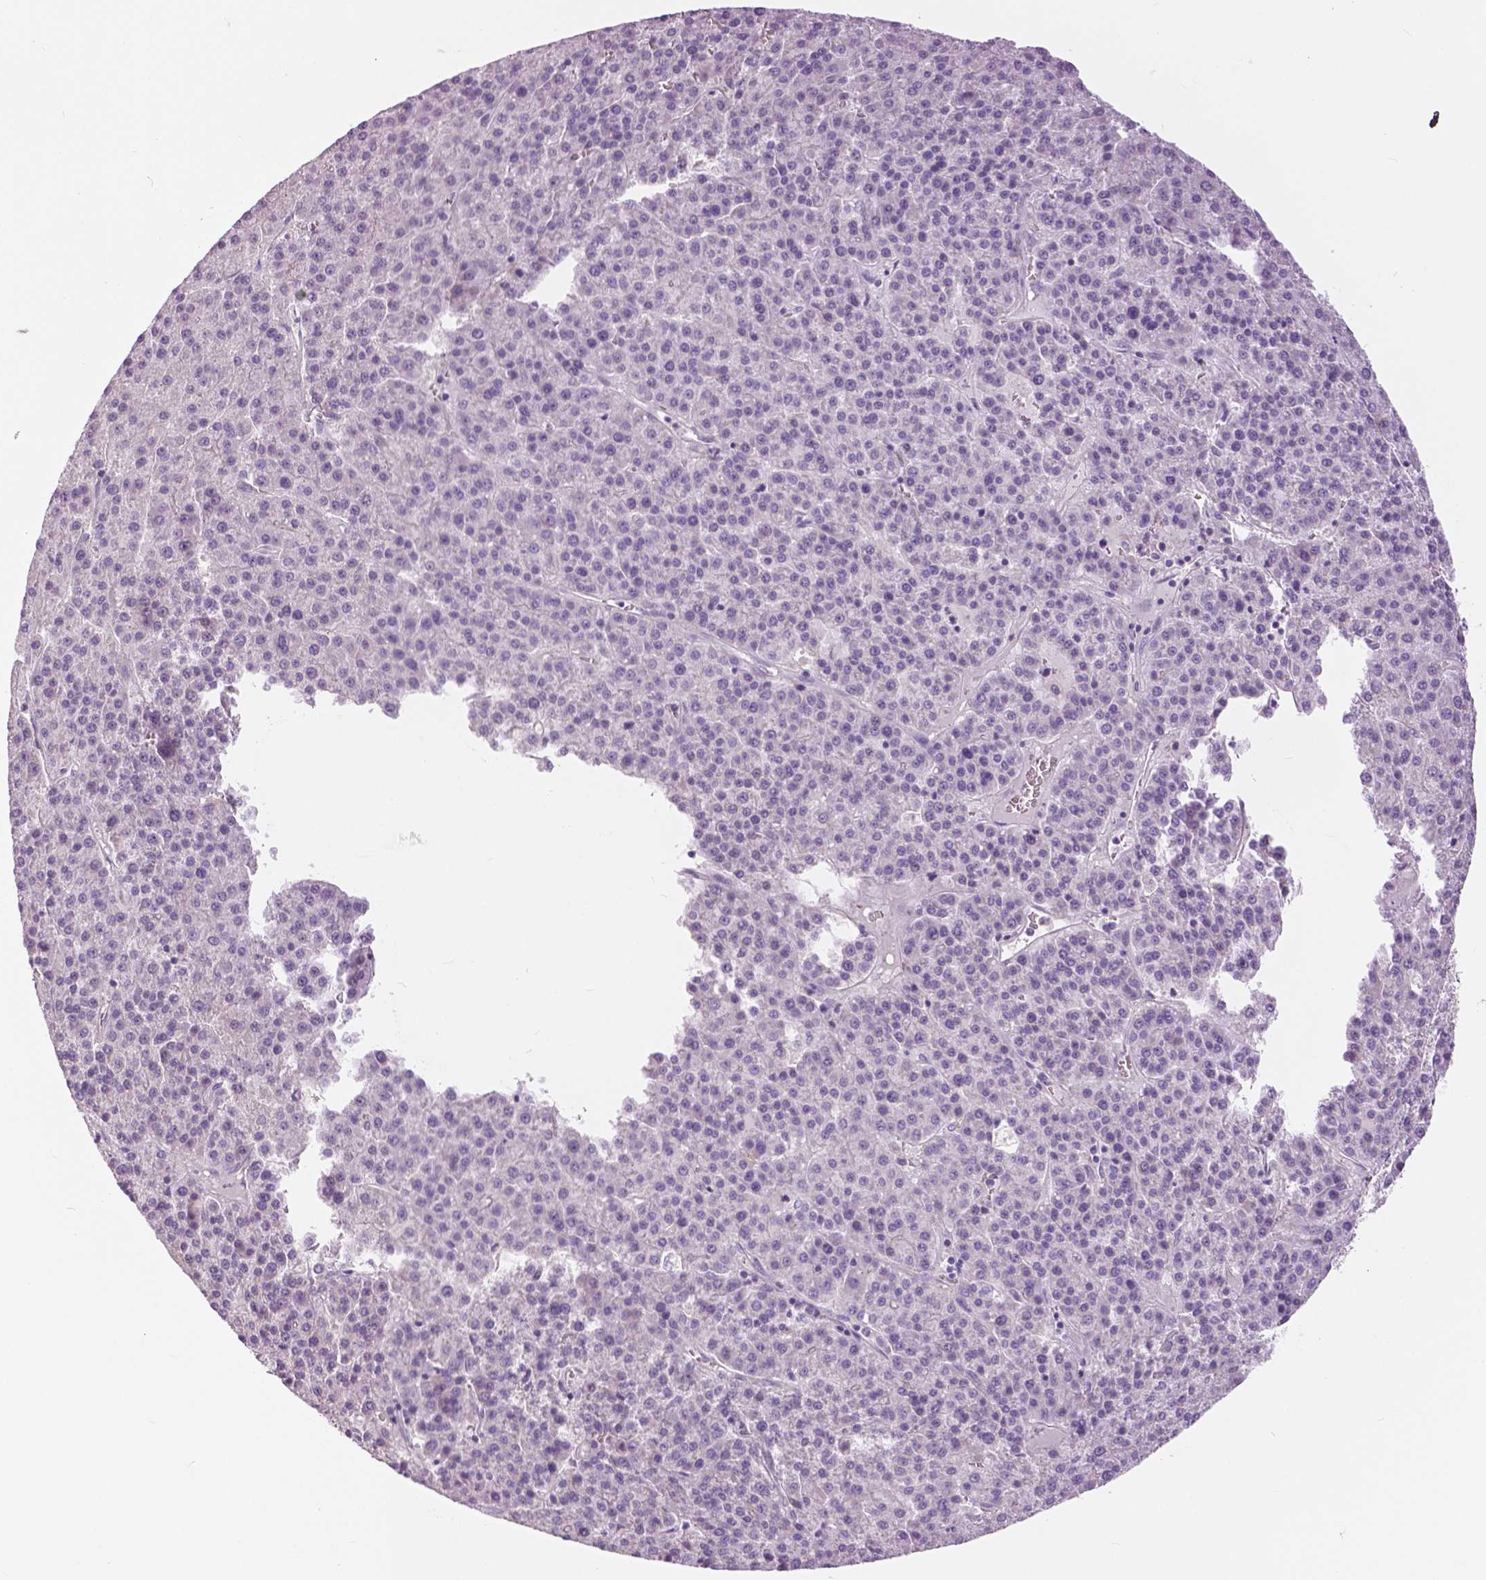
{"staining": {"intensity": "negative", "quantity": "none", "location": "none"}, "tissue": "liver cancer", "cell_type": "Tumor cells", "image_type": "cancer", "snomed": [{"axis": "morphology", "description": "Carcinoma, Hepatocellular, NOS"}, {"axis": "topography", "description": "Liver"}], "caption": "Tumor cells show no significant positivity in hepatocellular carcinoma (liver).", "gene": "SERPINI1", "patient": {"sex": "female", "age": 58}}